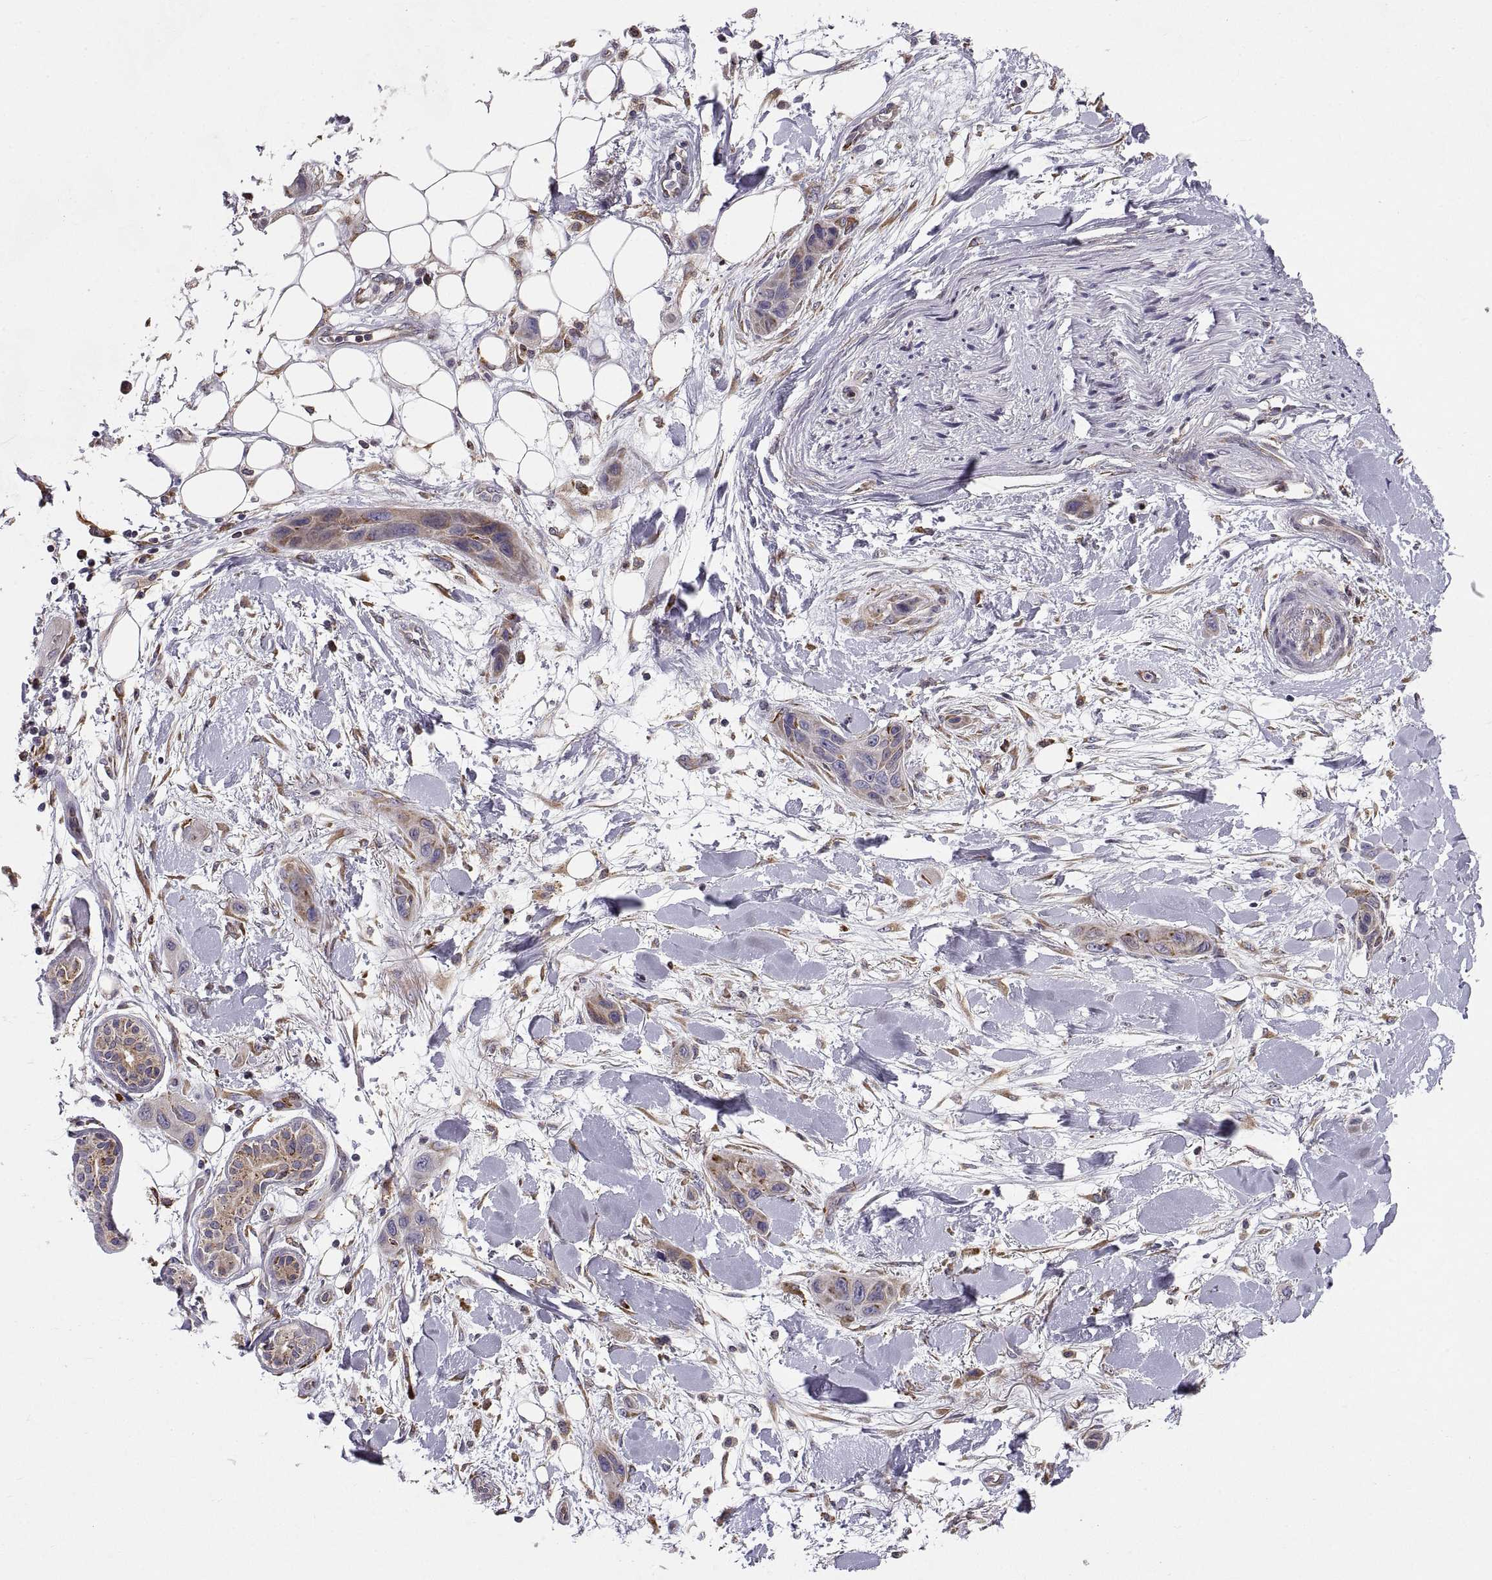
{"staining": {"intensity": "moderate", "quantity": "25%-75%", "location": "cytoplasmic/membranous"}, "tissue": "skin cancer", "cell_type": "Tumor cells", "image_type": "cancer", "snomed": [{"axis": "morphology", "description": "Squamous cell carcinoma, NOS"}, {"axis": "topography", "description": "Skin"}], "caption": "This is a histology image of immunohistochemistry (IHC) staining of skin squamous cell carcinoma, which shows moderate staining in the cytoplasmic/membranous of tumor cells.", "gene": "PLEKHB2", "patient": {"sex": "male", "age": 79}}